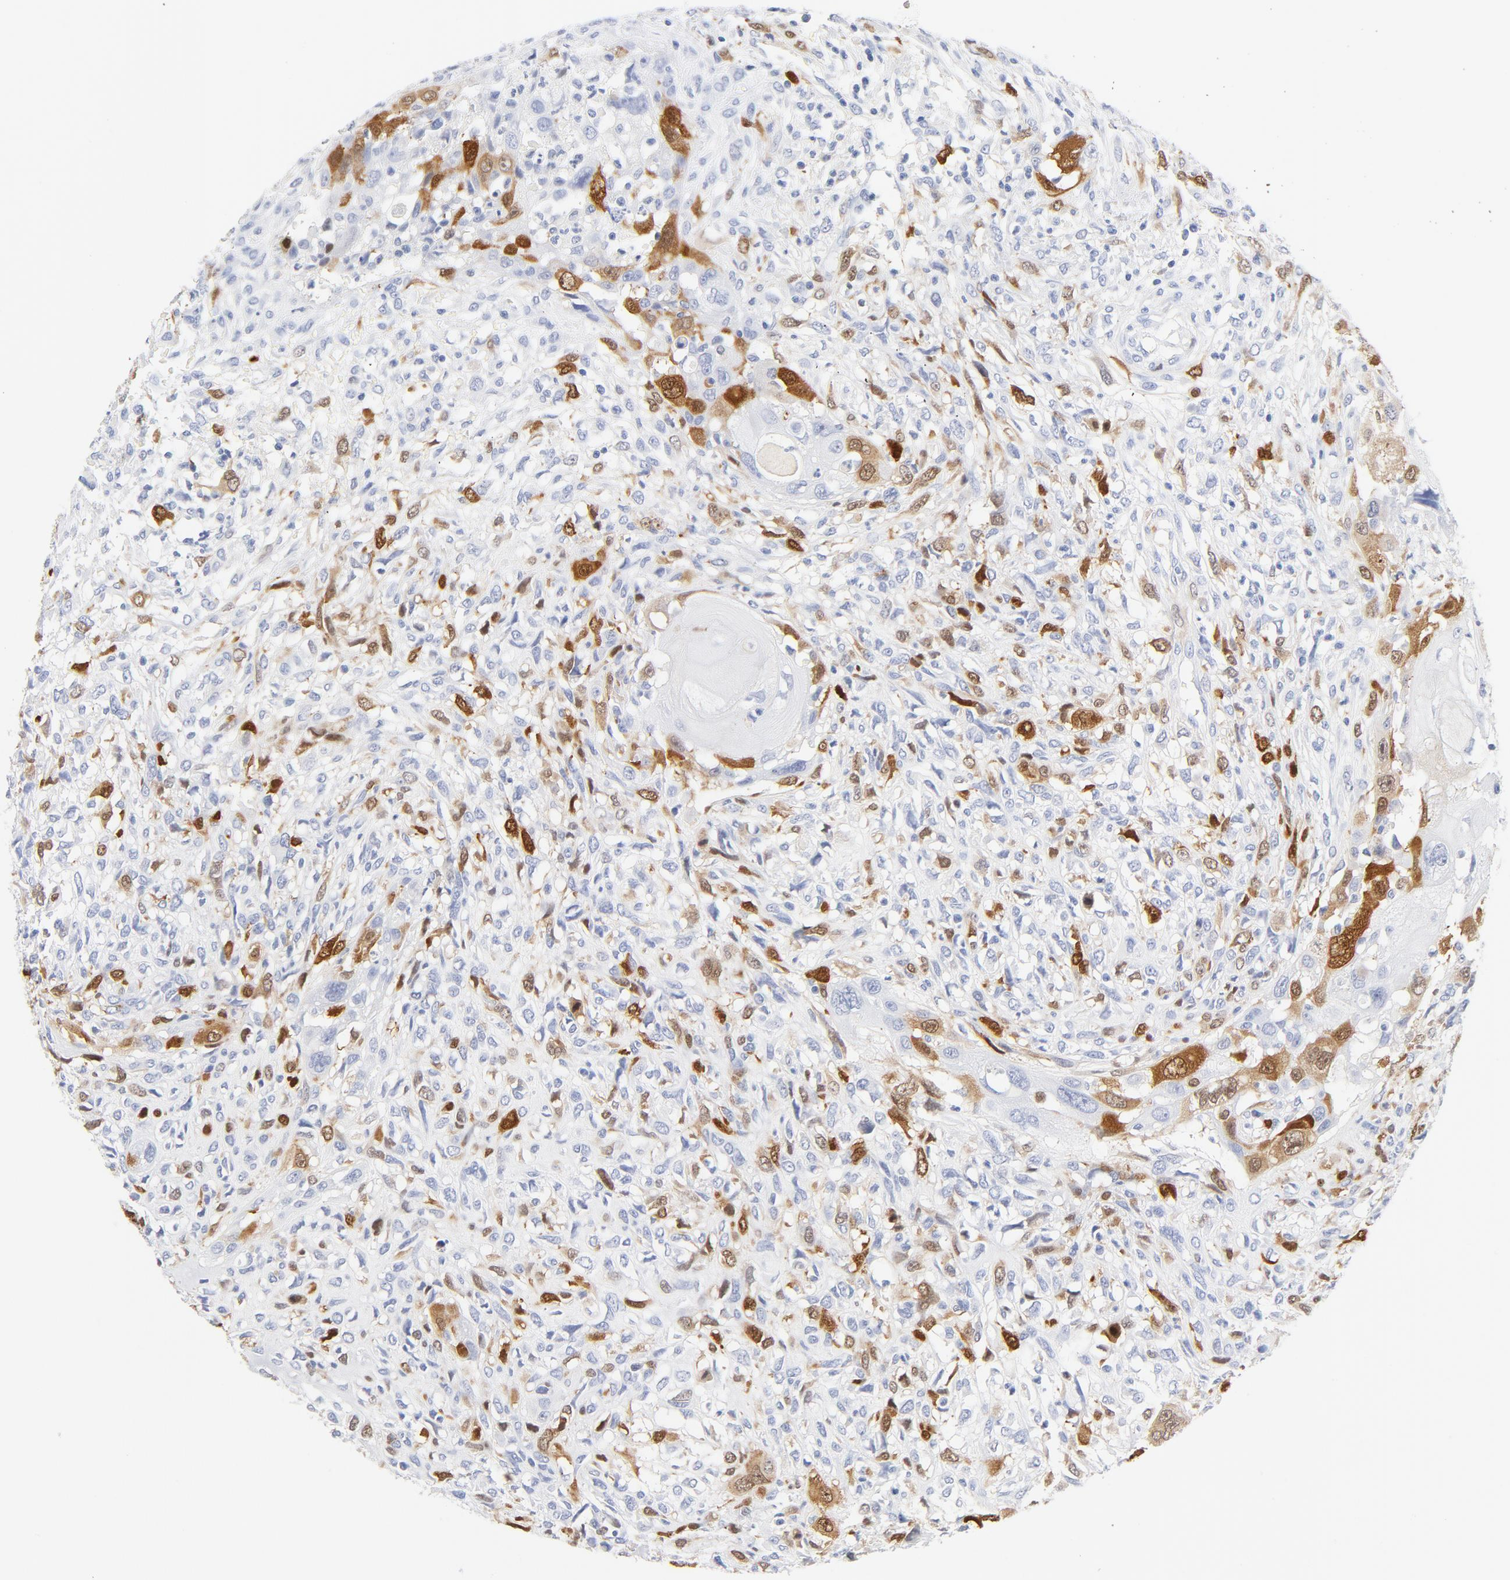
{"staining": {"intensity": "moderate", "quantity": "25%-75%", "location": "cytoplasmic/membranous,nuclear"}, "tissue": "head and neck cancer", "cell_type": "Tumor cells", "image_type": "cancer", "snomed": [{"axis": "morphology", "description": "Neoplasm, malignant, NOS"}, {"axis": "topography", "description": "Salivary gland"}, {"axis": "topography", "description": "Head-Neck"}], "caption": "Head and neck malignant neoplasm stained for a protein (brown) demonstrates moderate cytoplasmic/membranous and nuclear positive expression in approximately 25%-75% of tumor cells.", "gene": "CDC20", "patient": {"sex": "male", "age": 43}}